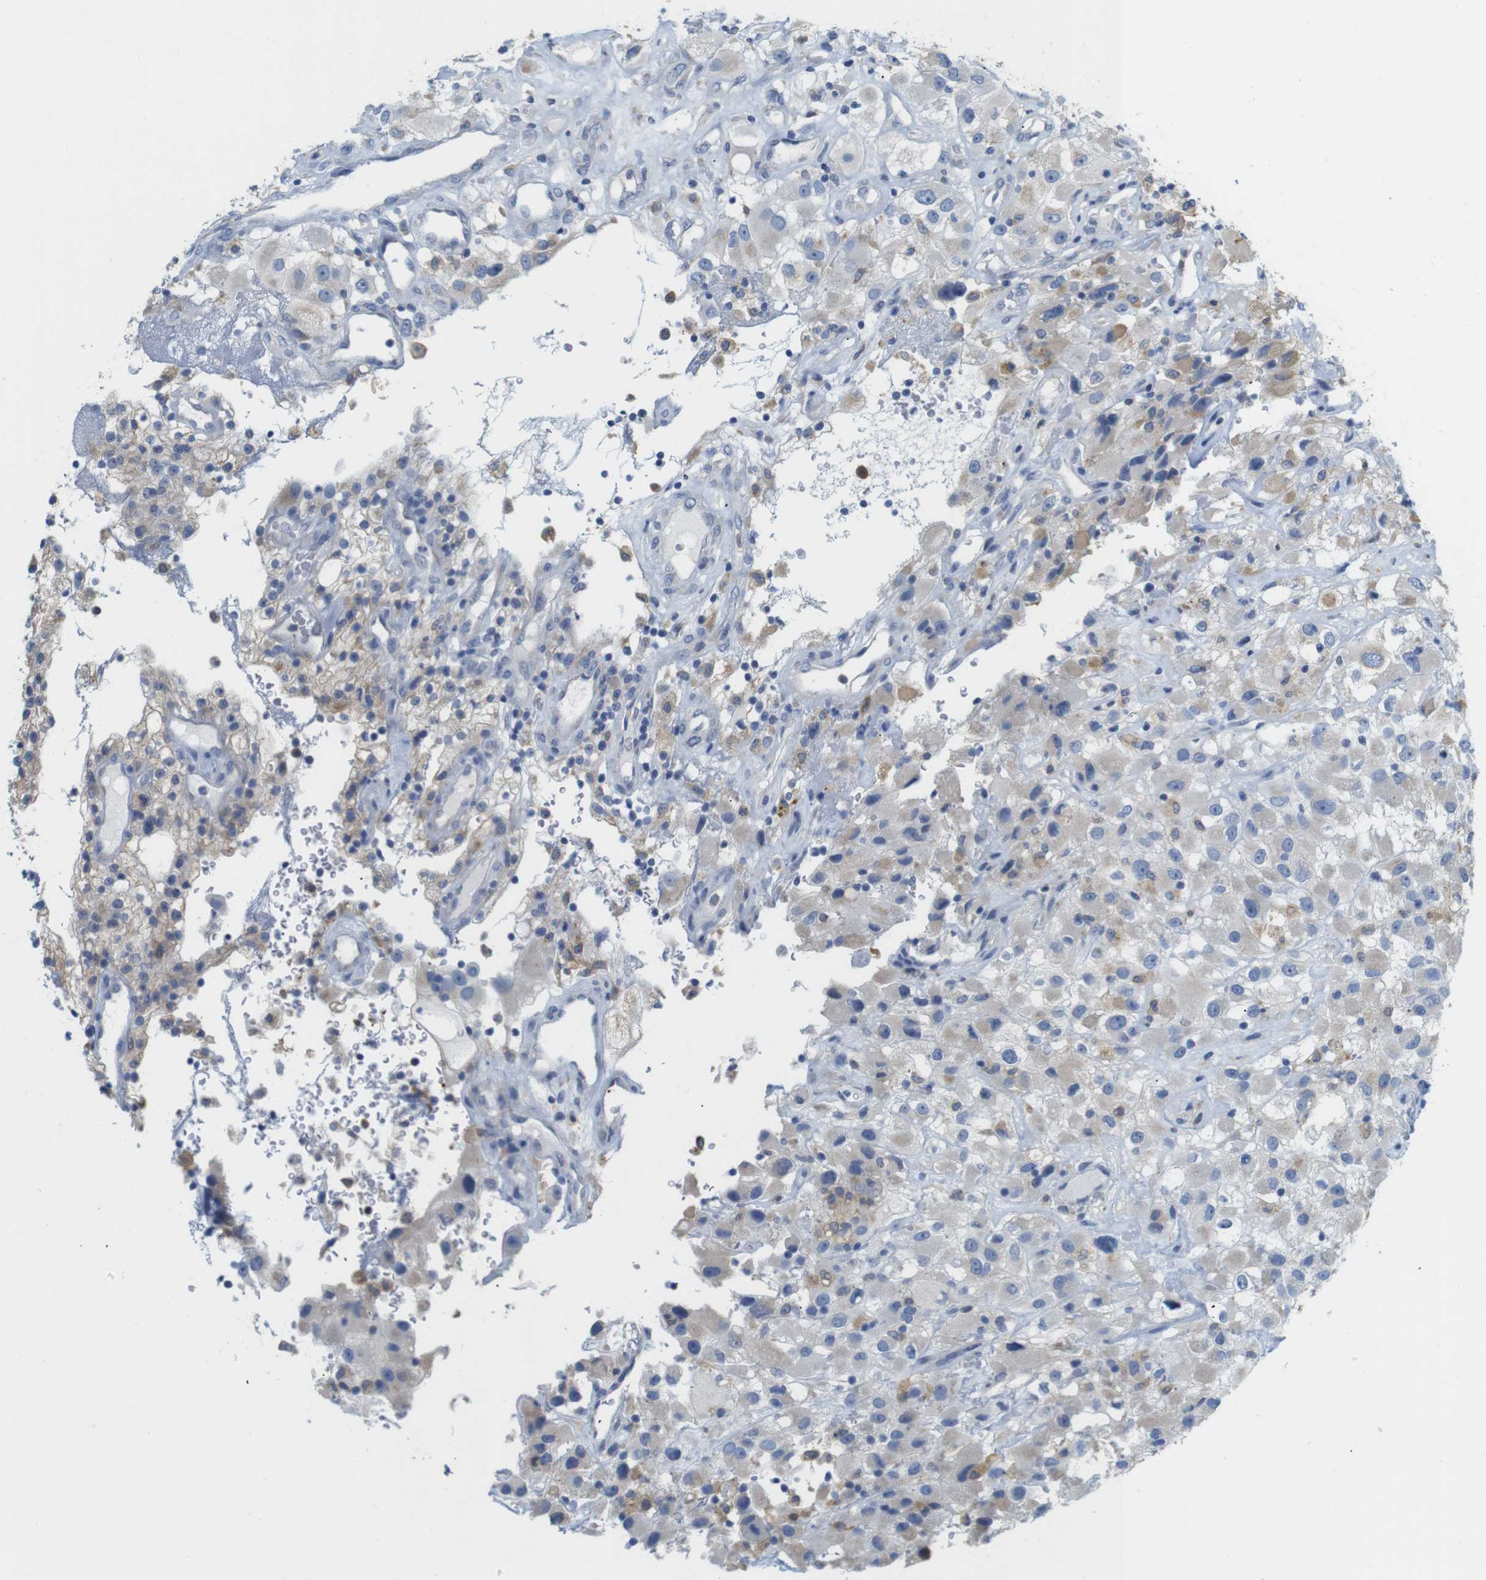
{"staining": {"intensity": "negative", "quantity": "none", "location": "none"}, "tissue": "renal cancer", "cell_type": "Tumor cells", "image_type": "cancer", "snomed": [{"axis": "morphology", "description": "Adenocarcinoma, NOS"}, {"axis": "topography", "description": "Kidney"}], "caption": "Immunohistochemical staining of human renal adenocarcinoma shows no significant positivity in tumor cells.", "gene": "NEBL", "patient": {"sex": "female", "age": 52}}